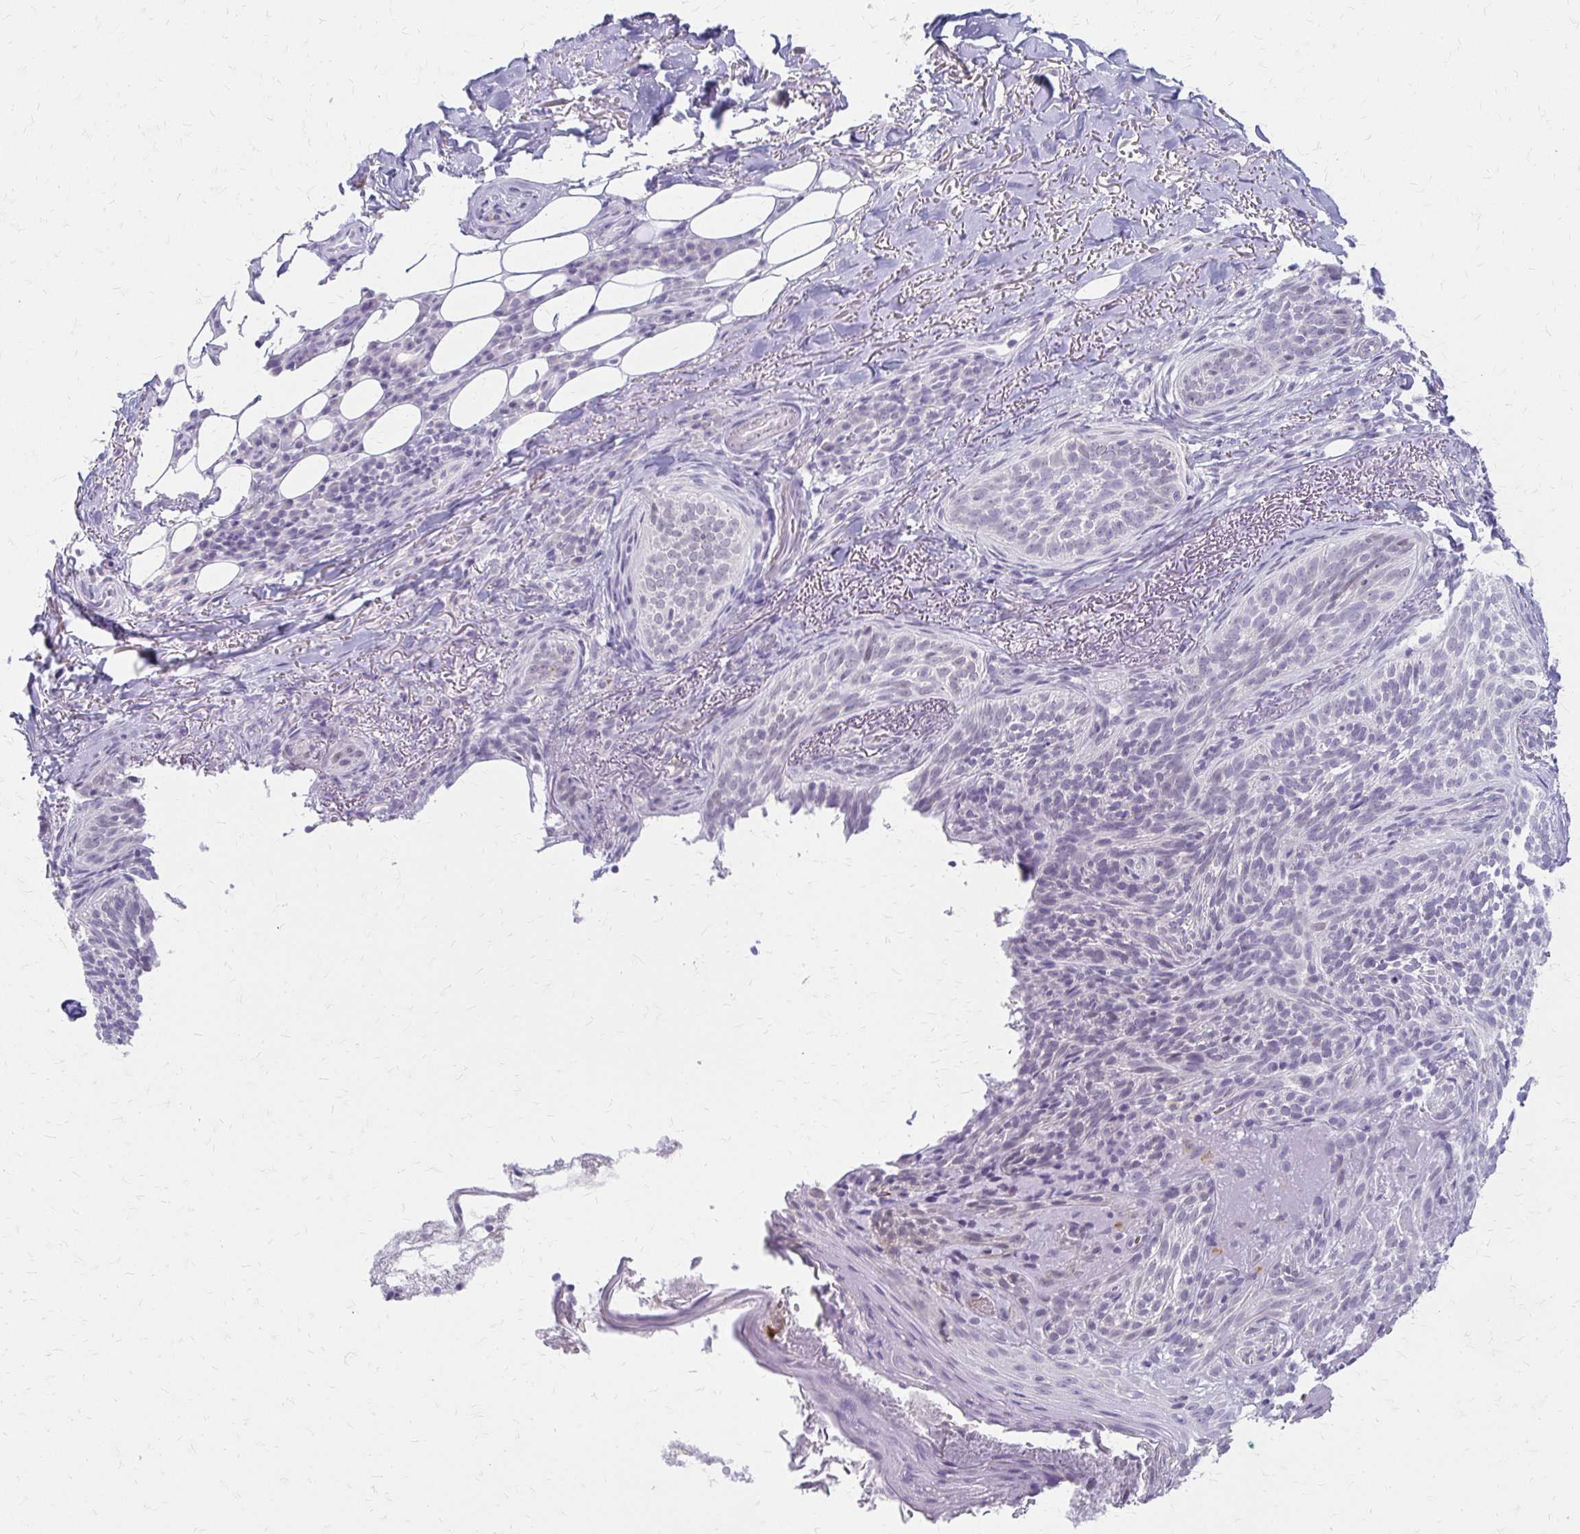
{"staining": {"intensity": "negative", "quantity": "none", "location": "none"}, "tissue": "skin cancer", "cell_type": "Tumor cells", "image_type": "cancer", "snomed": [{"axis": "morphology", "description": "Basal cell carcinoma"}, {"axis": "topography", "description": "Skin"}, {"axis": "topography", "description": "Skin of head"}], "caption": "Skin cancer stained for a protein using immunohistochemistry (IHC) exhibits no positivity tumor cells.", "gene": "ACP5", "patient": {"sex": "male", "age": 62}}